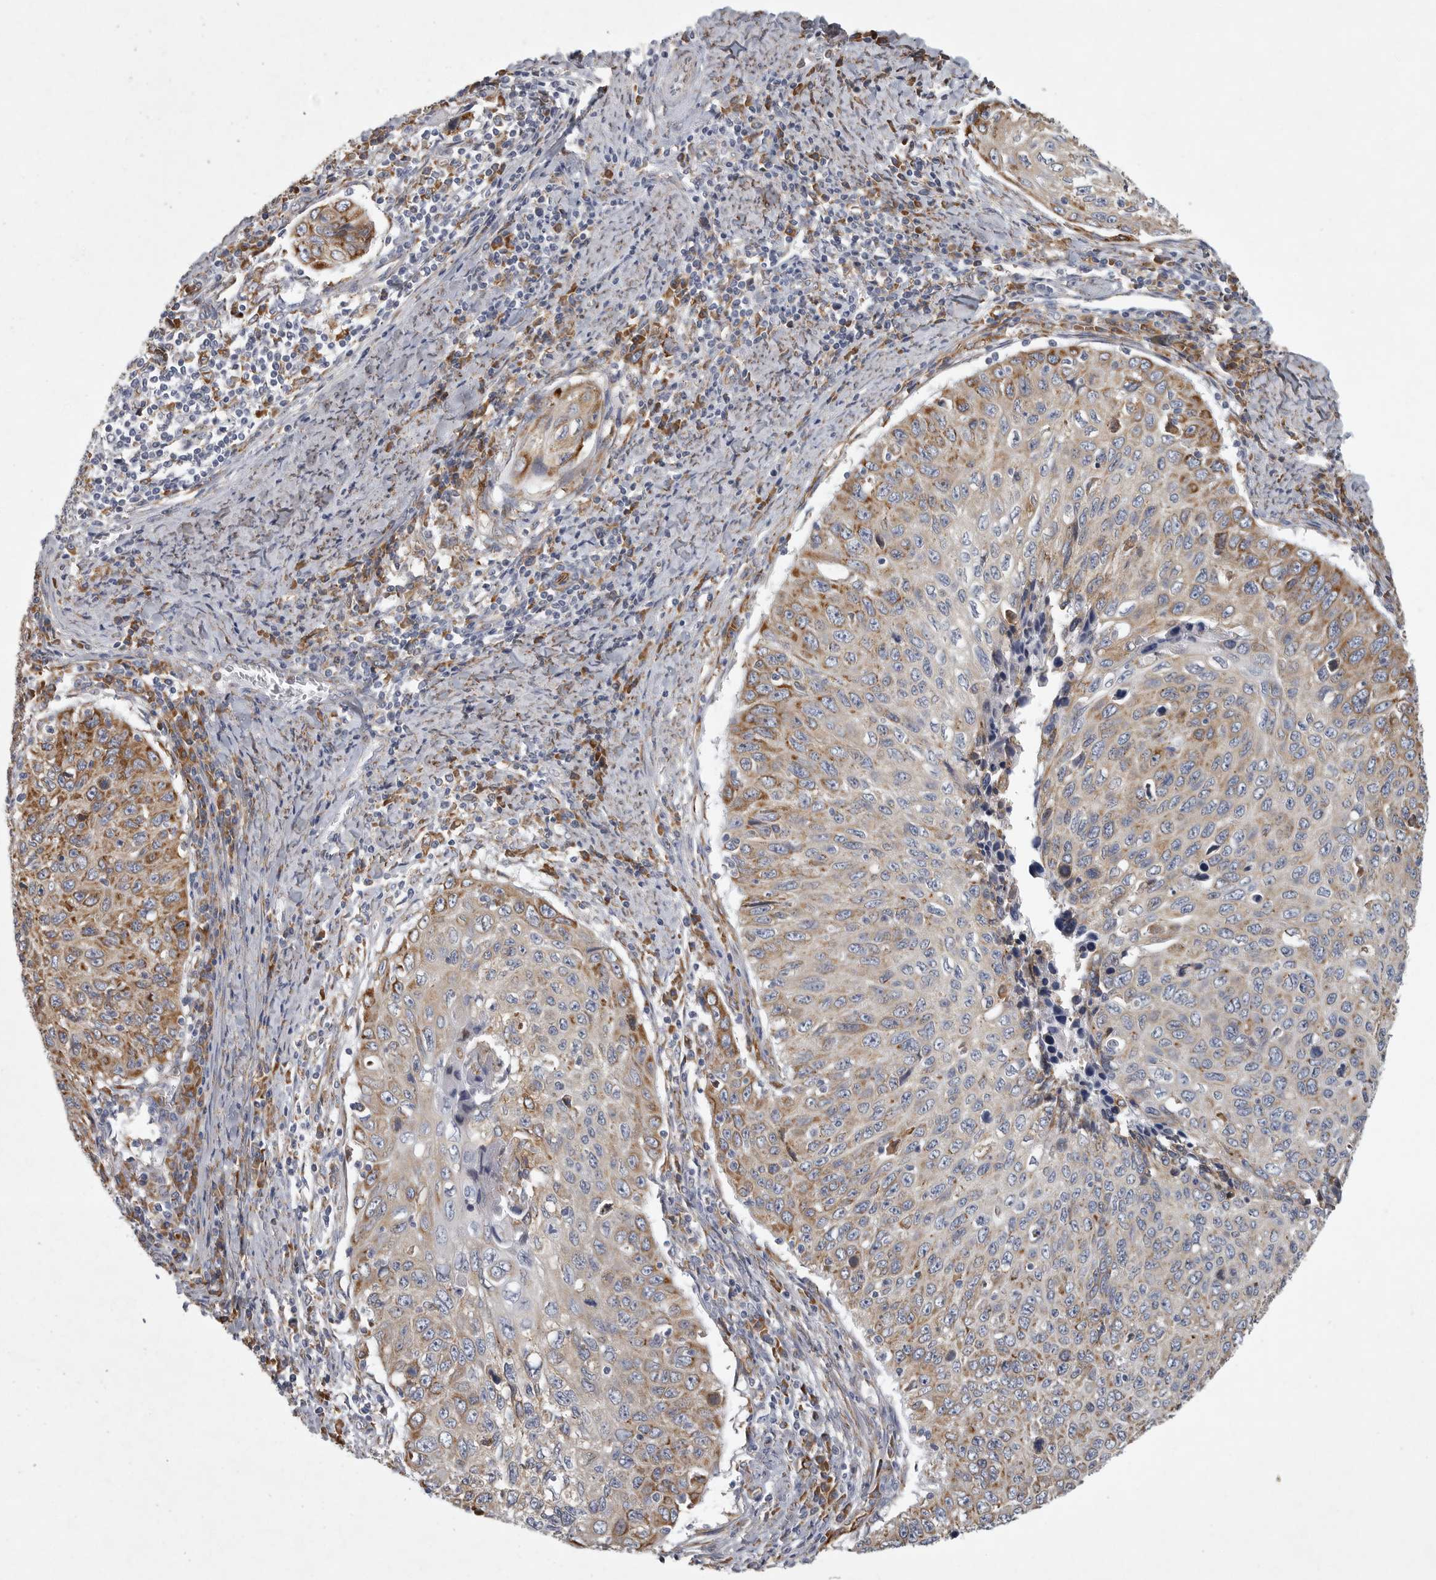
{"staining": {"intensity": "moderate", "quantity": ">75%", "location": "cytoplasmic/membranous"}, "tissue": "cervical cancer", "cell_type": "Tumor cells", "image_type": "cancer", "snomed": [{"axis": "morphology", "description": "Squamous cell carcinoma, NOS"}, {"axis": "topography", "description": "Cervix"}], "caption": "Cervical squamous cell carcinoma was stained to show a protein in brown. There is medium levels of moderate cytoplasmic/membranous expression in about >75% of tumor cells.", "gene": "MINPP1", "patient": {"sex": "female", "age": 53}}